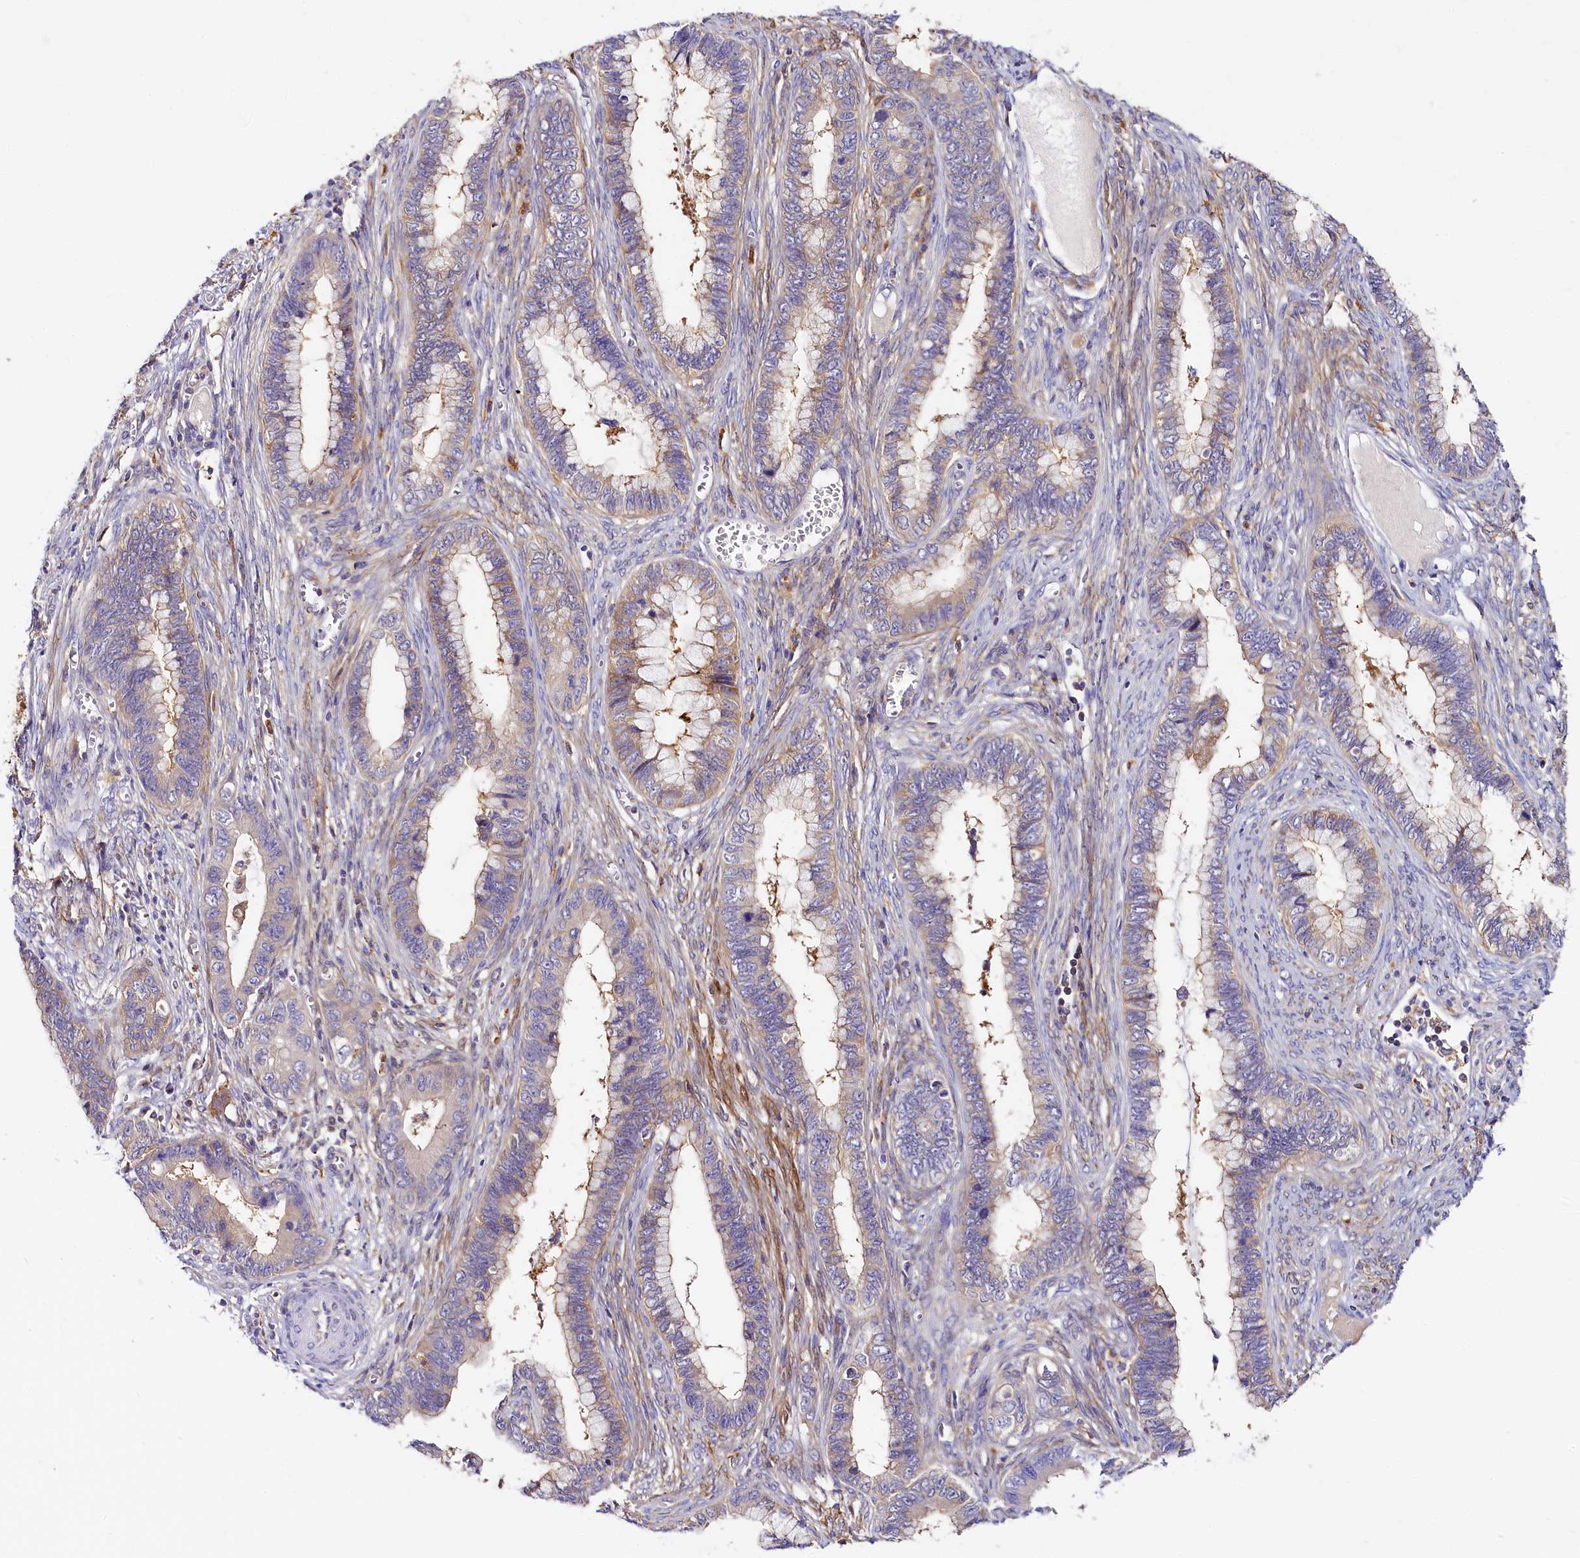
{"staining": {"intensity": "weak", "quantity": "<25%", "location": "cytoplasmic/membranous"}, "tissue": "cervical cancer", "cell_type": "Tumor cells", "image_type": "cancer", "snomed": [{"axis": "morphology", "description": "Adenocarcinoma, NOS"}, {"axis": "topography", "description": "Cervix"}], "caption": "Immunohistochemical staining of human cervical cancer (adenocarcinoma) exhibits no significant expression in tumor cells.", "gene": "KATNB1", "patient": {"sex": "female", "age": 44}}